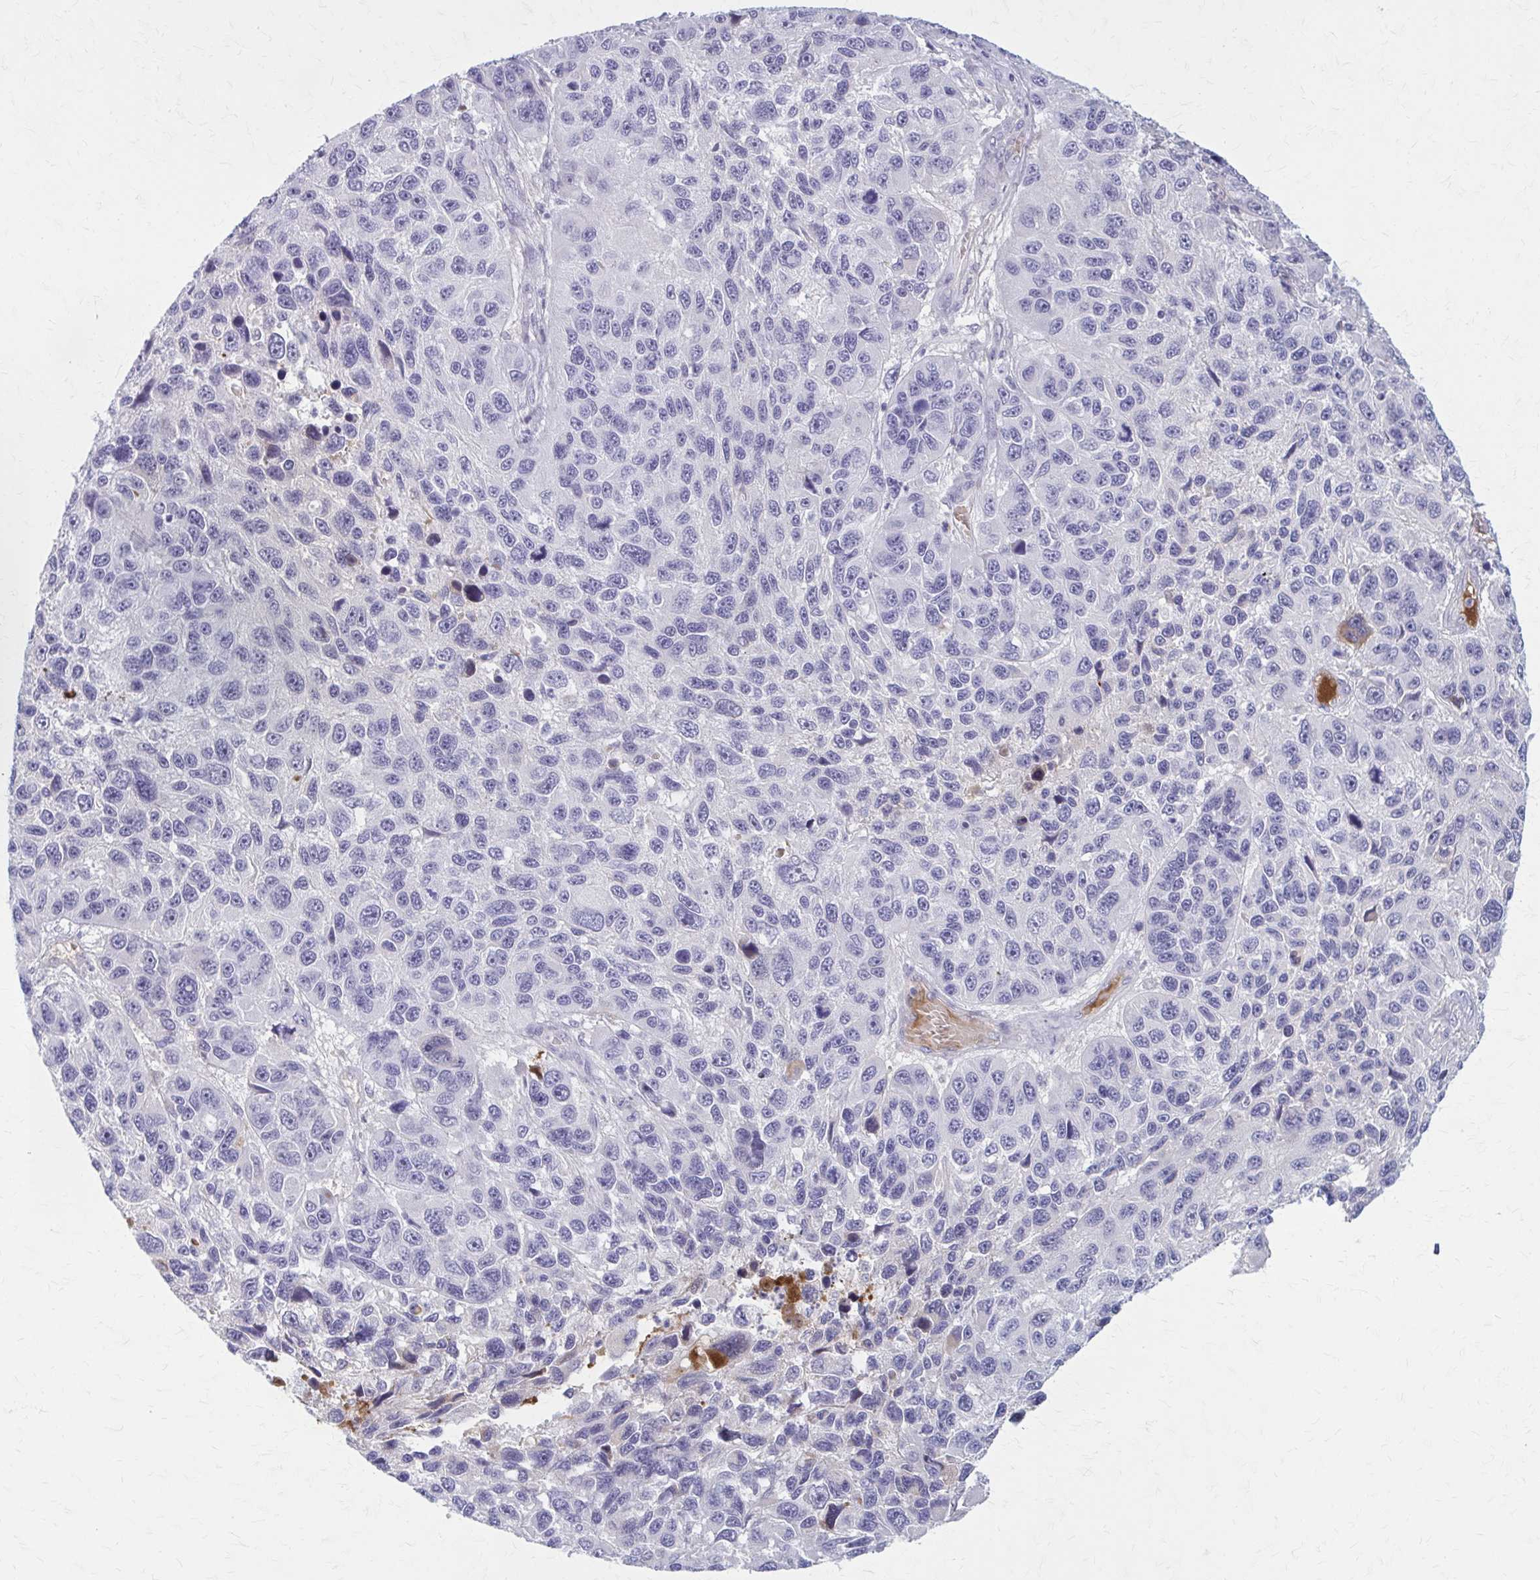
{"staining": {"intensity": "negative", "quantity": "none", "location": "none"}, "tissue": "melanoma", "cell_type": "Tumor cells", "image_type": "cancer", "snomed": [{"axis": "morphology", "description": "Malignant melanoma, NOS"}, {"axis": "topography", "description": "Skin"}], "caption": "Immunohistochemistry (IHC) histopathology image of malignant melanoma stained for a protein (brown), which demonstrates no staining in tumor cells. Nuclei are stained in blue.", "gene": "SERPIND1", "patient": {"sex": "male", "age": 53}}